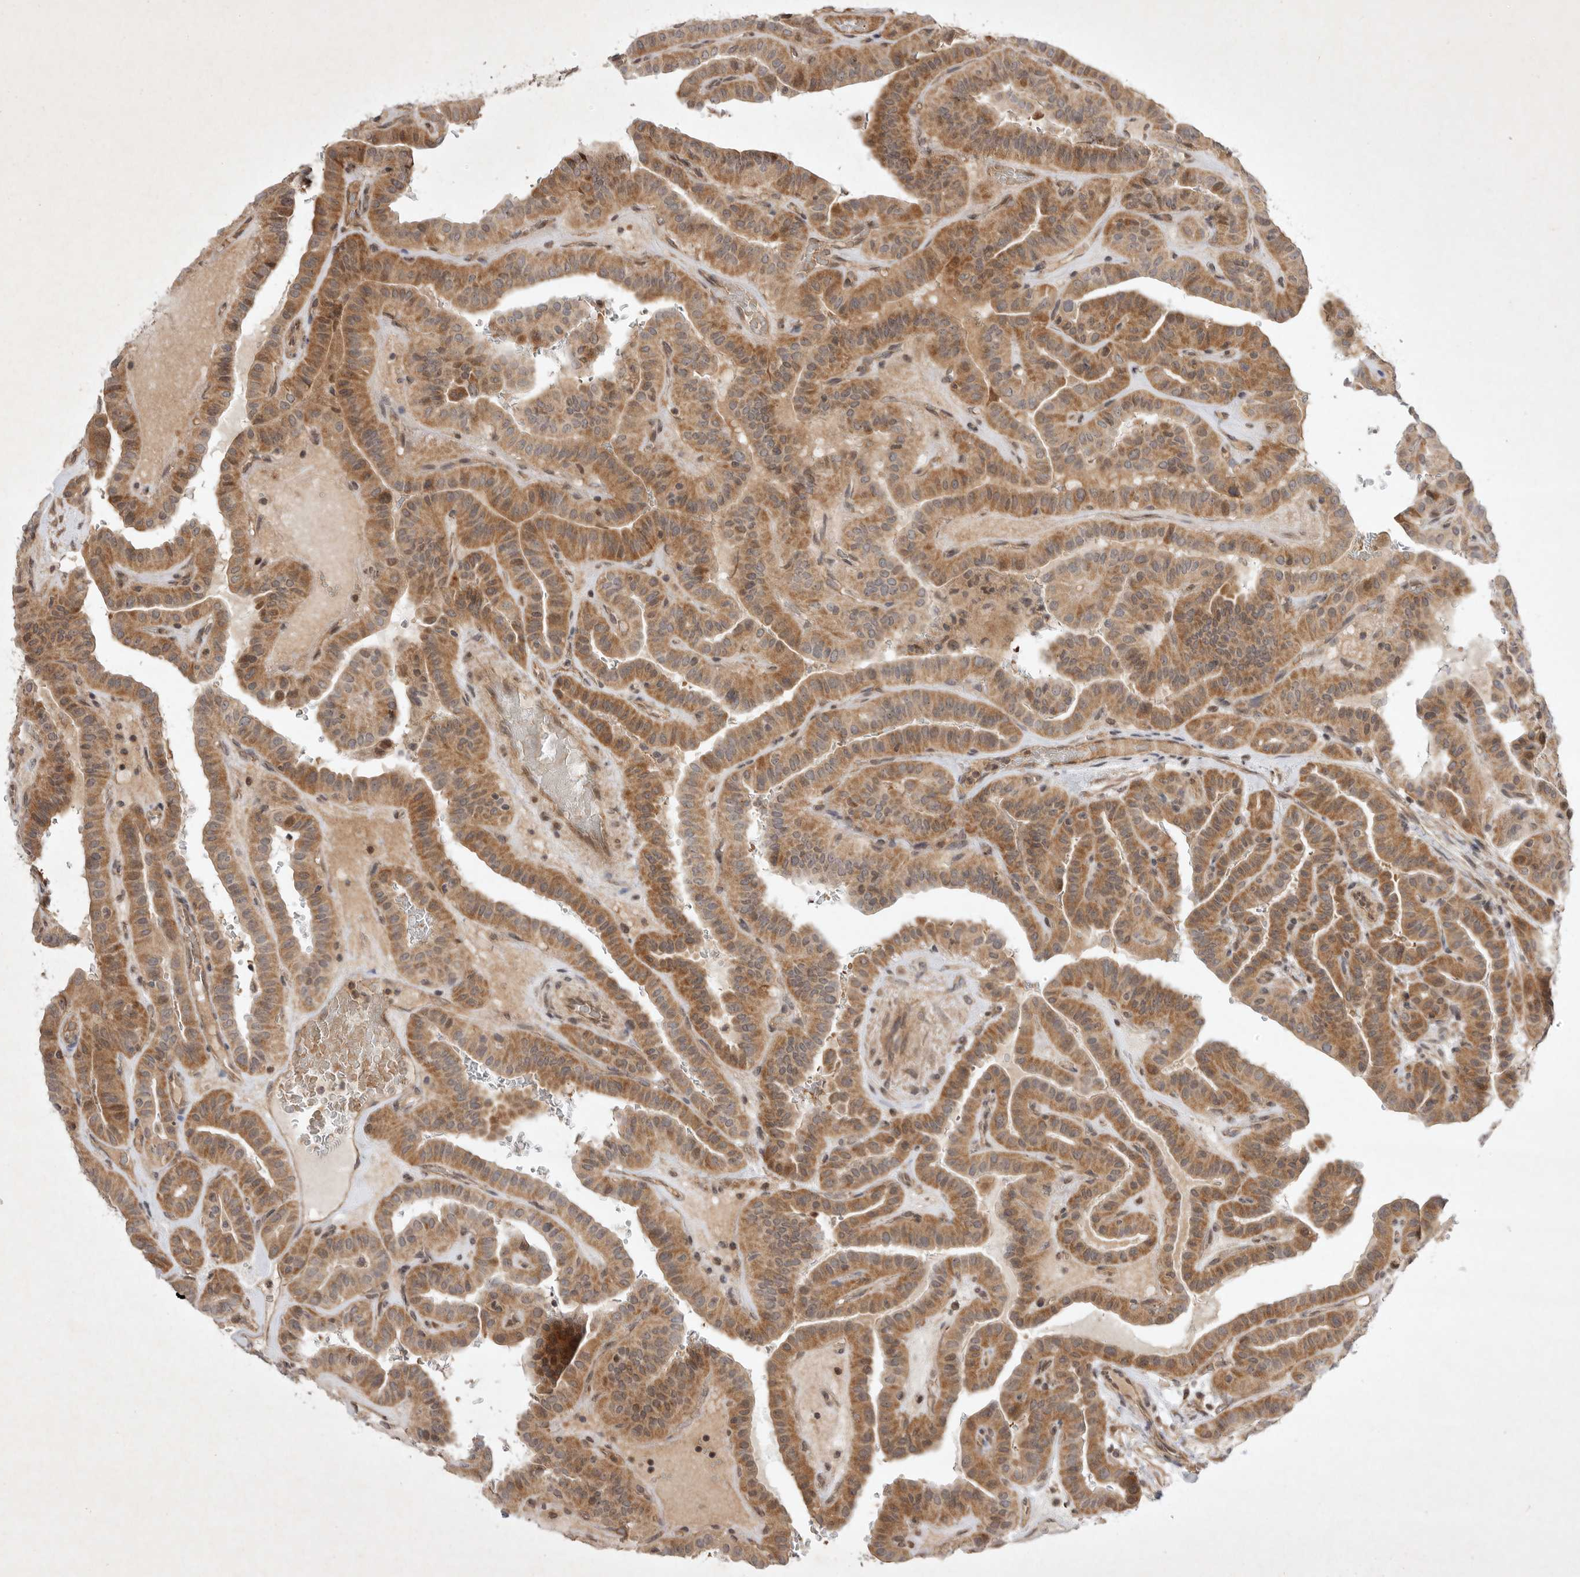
{"staining": {"intensity": "moderate", "quantity": ">75%", "location": "cytoplasmic/membranous"}, "tissue": "thyroid cancer", "cell_type": "Tumor cells", "image_type": "cancer", "snomed": [{"axis": "morphology", "description": "Papillary adenocarcinoma, NOS"}, {"axis": "topography", "description": "Thyroid gland"}], "caption": "Tumor cells reveal medium levels of moderate cytoplasmic/membranous staining in about >75% of cells in human thyroid papillary adenocarcinoma. (DAB (3,3'-diaminobenzidine) IHC, brown staining for protein, blue staining for nuclei).", "gene": "EIF2AK1", "patient": {"sex": "male", "age": 77}}